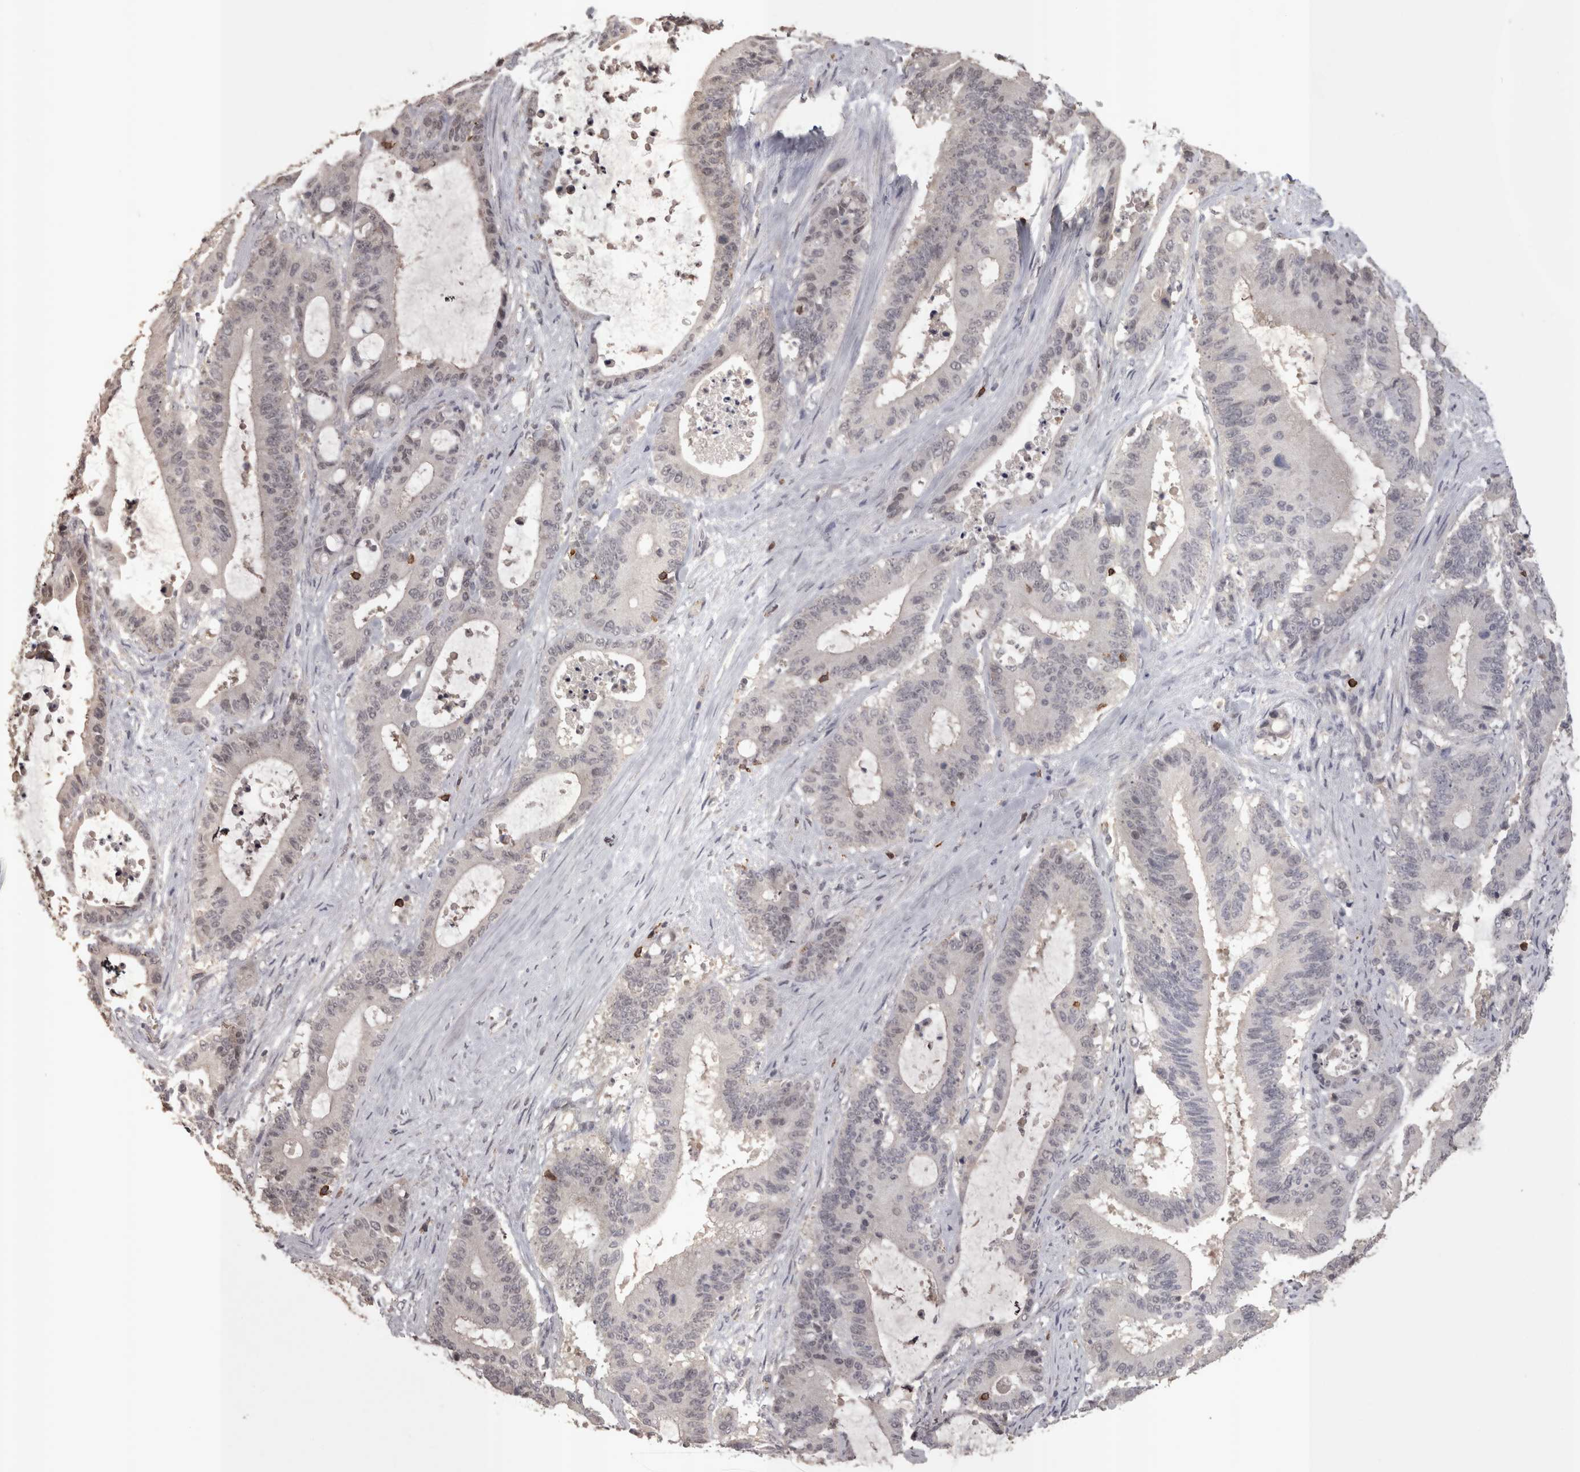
{"staining": {"intensity": "weak", "quantity": "<25%", "location": "nuclear"}, "tissue": "liver cancer", "cell_type": "Tumor cells", "image_type": "cancer", "snomed": [{"axis": "morphology", "description": "Cholangiocarcinoma"}, {"axis": "topography", "description": "Liver"}], "caption": "Immunohistochemical staining of liver cholangiocarcinoma reveals no significant positivity in tumor cells.", "gene": "SKAP1", "patient": {"sex": "female", "age": 73}}